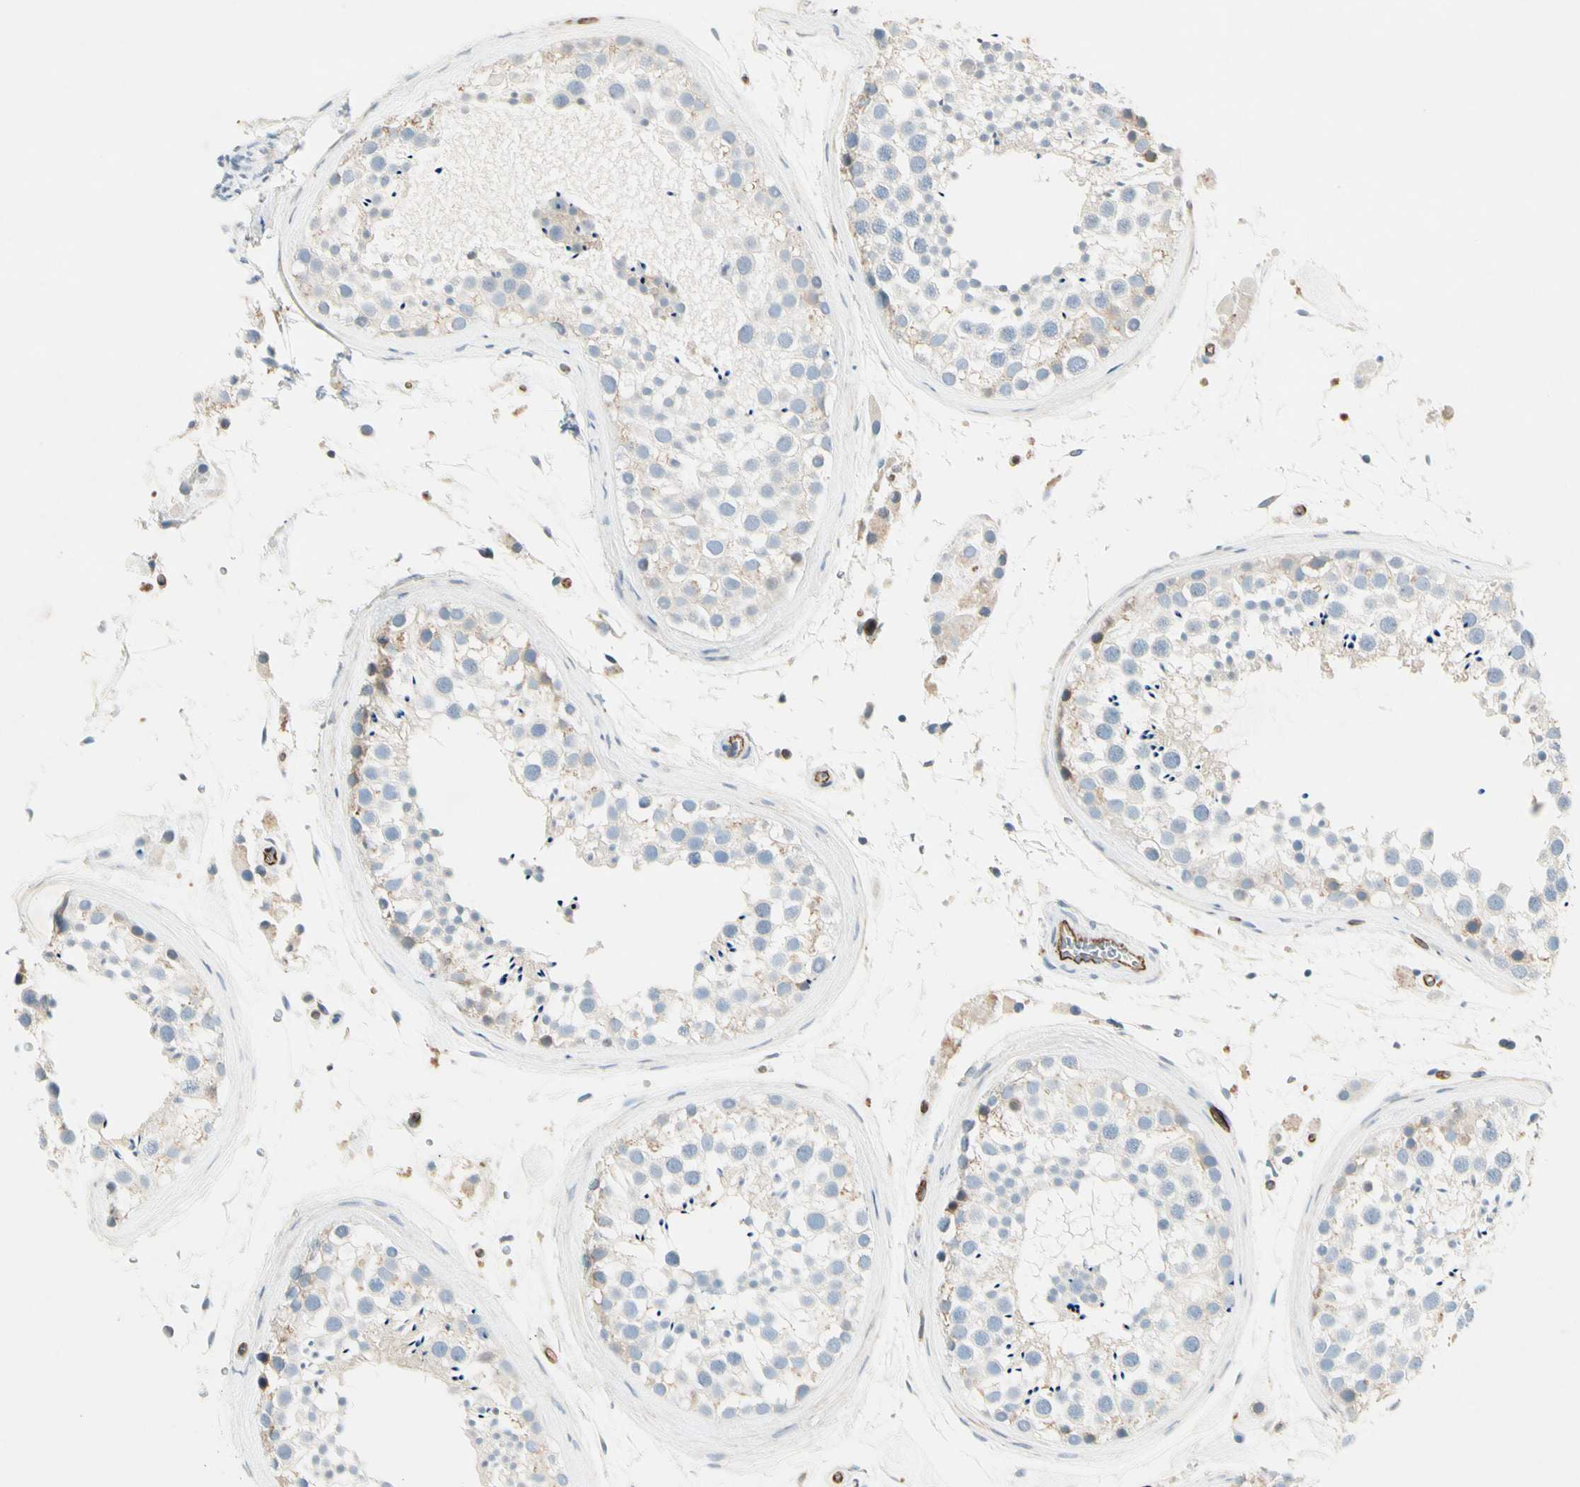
{"staining": {"intensity": "weak", "quantity": "<25%", "location": "cytoplasmic/membranous"}, "tissue": "testis", "cell_type": "Cells in seminiferous ducts", "image_type": "normal", "snomed": [{"axis": "morphology", "description": "Normal tissue, NOS"}, {"axis": "topography", "description": "Testis"}], "caption": "Protein analysis of benign testis exhibits no significant staining in cells in seminiferous ducts.", "gene": "CD93", "patient": {"sex": "male", "age": 46}}